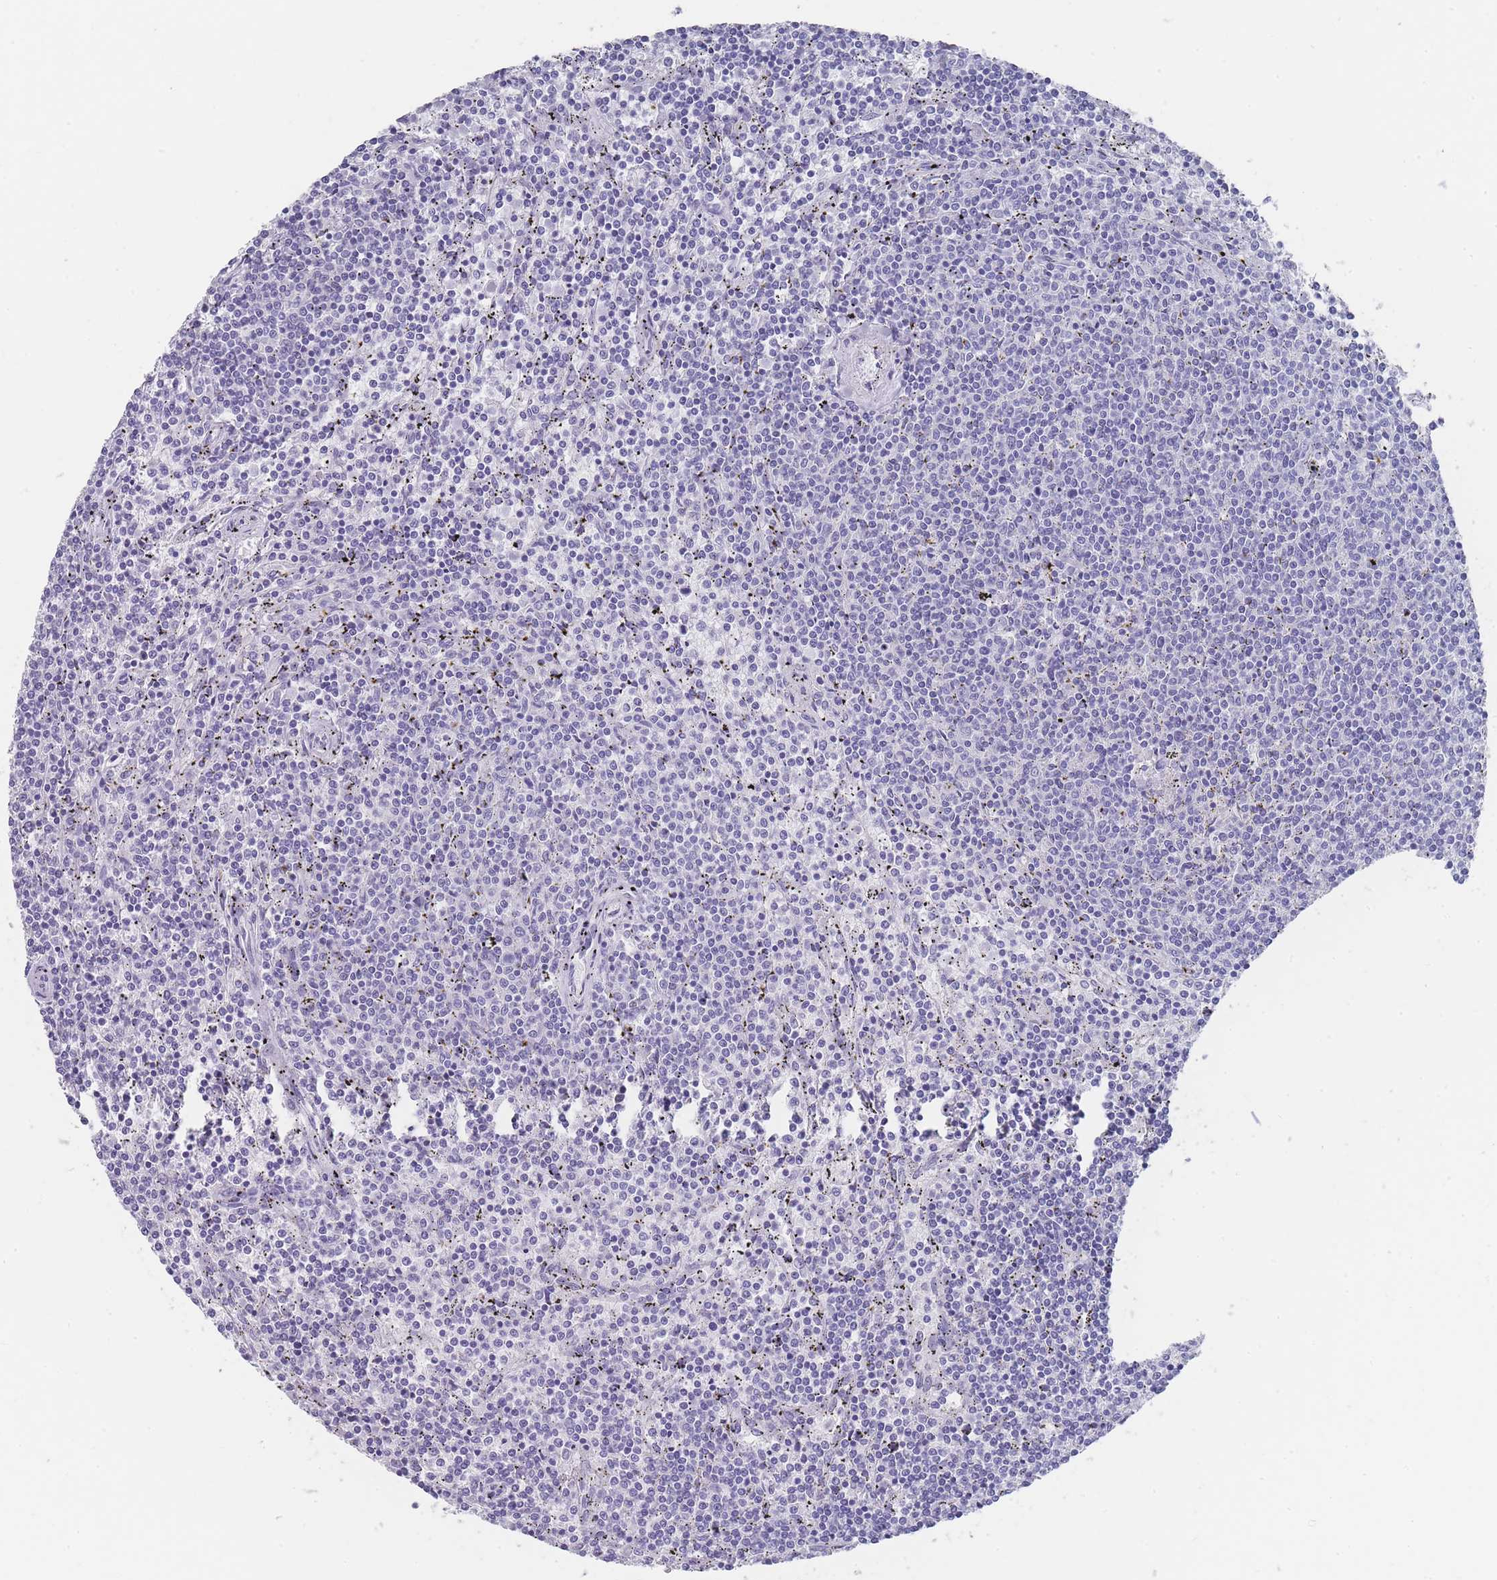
{"staining": {"intensity": "negative", "quantity": "none", "location": "none"}, "tissue": "lymphoma", "cell_type": "Tumor cells", "image_type": "cancer", "snomed": [{"axis": "morphology", "description": "Malignant lymphoma, non-Hodgkin's type, Low grade"}, {"axis": "topography", "description": "Spleen"}], "caption": "A high-resolution image shows immunohistochemistry (IHC) staining of low-grade malignant lymphoma, non-Hodgkin's type, which demonstrates no significant positivity in tumor cells.", "gene": "RAB2B", "patient": {"sex": "female", "age": 50}}